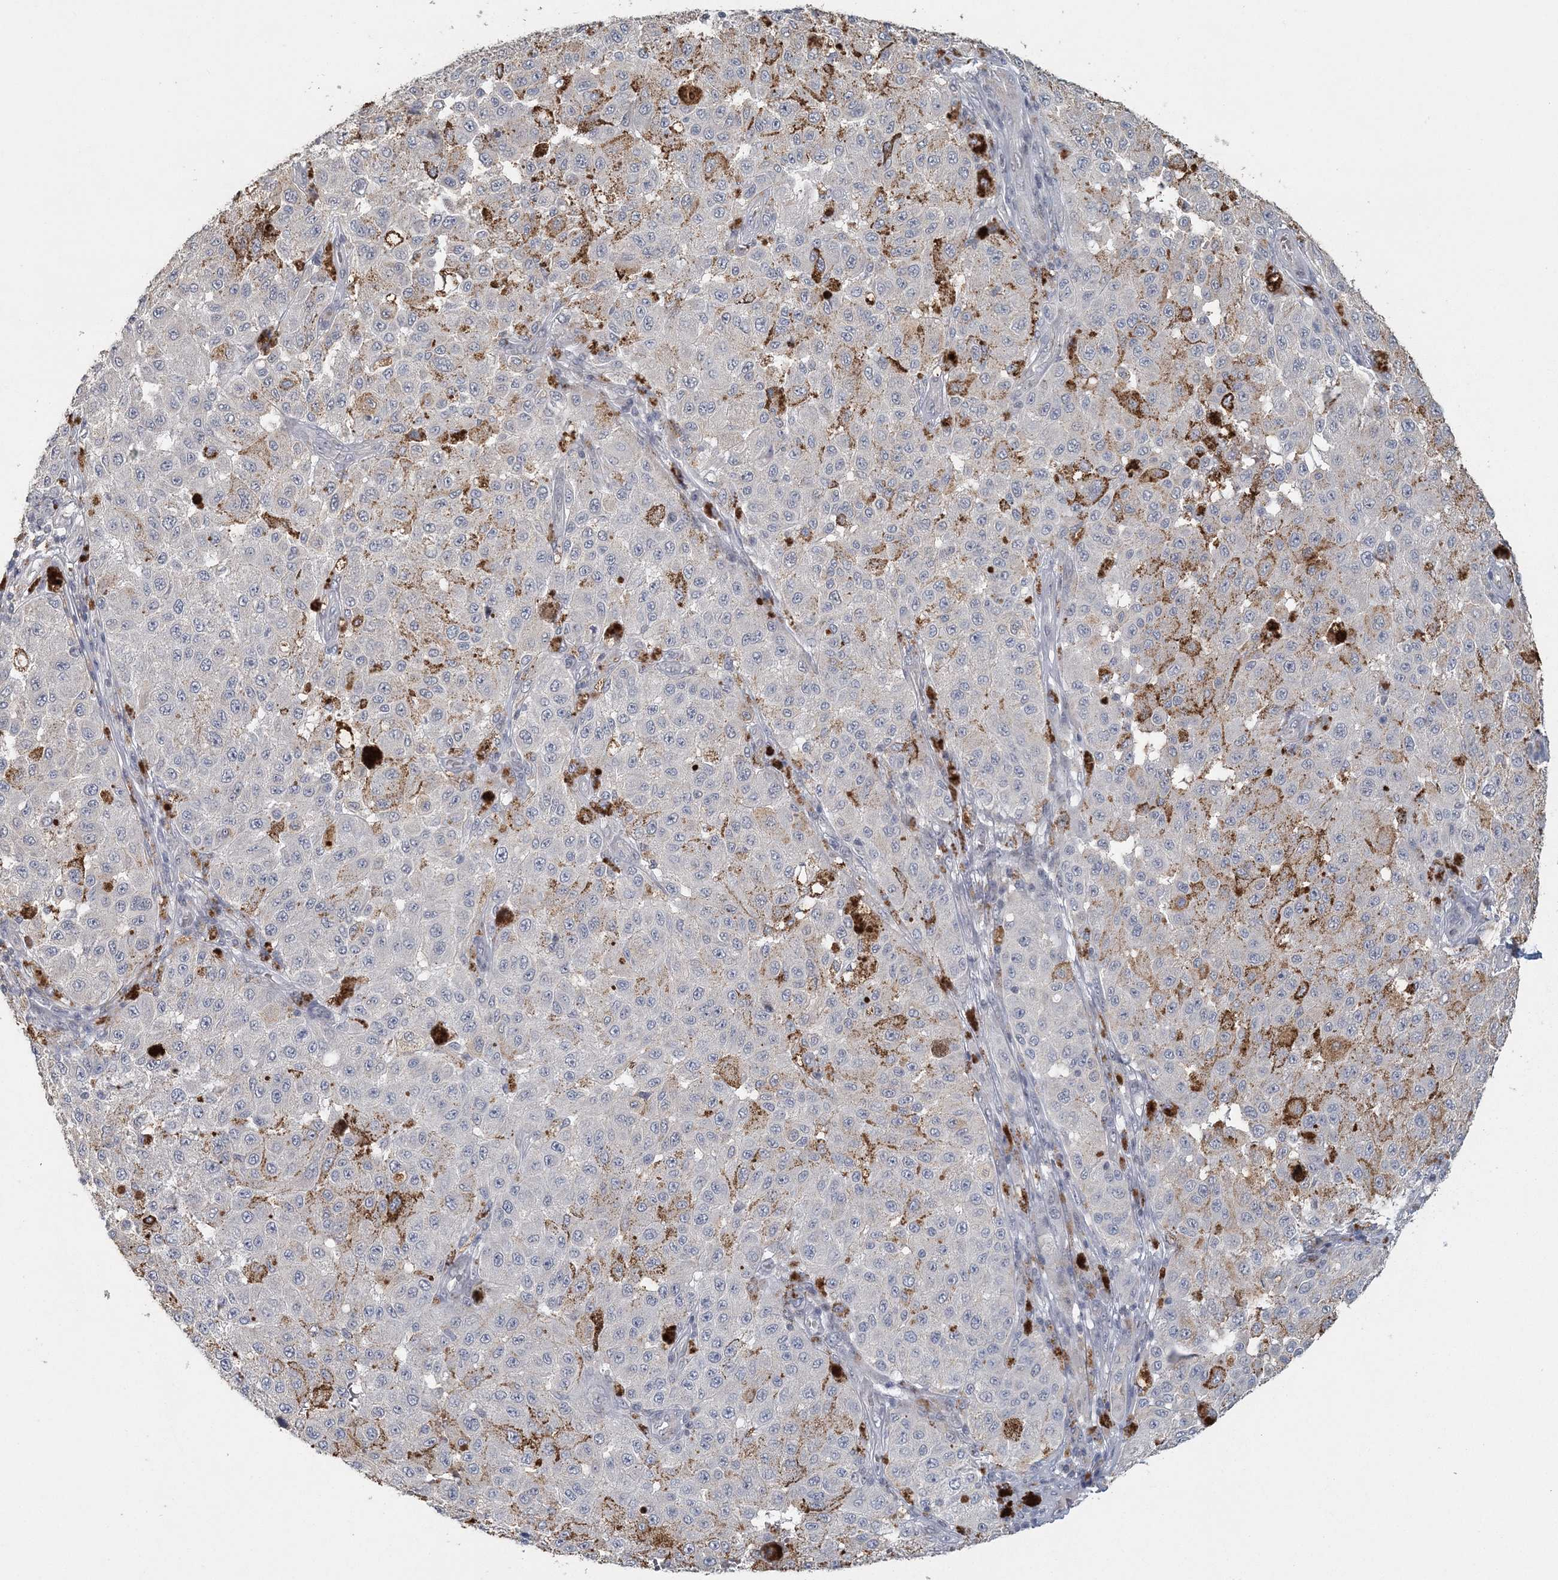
{"staining": {"intensity": "negative", "quantity": "none", "location": "none"}, "tissue": "melanoma", "cell_type": "Tumor cells", "image_type": "cancer", "snomed": [{"axis": "morphology", "description": "Malignant melanoma, NOS"}, {"axis": "topography", "description": "Skin"}], "caption": "This is an immunohistochemistry histopathology image of melanoma. There is no expression in tumor cells.", "gene": "UIMC1", "patient": {"sex": "female", "age": 64}}